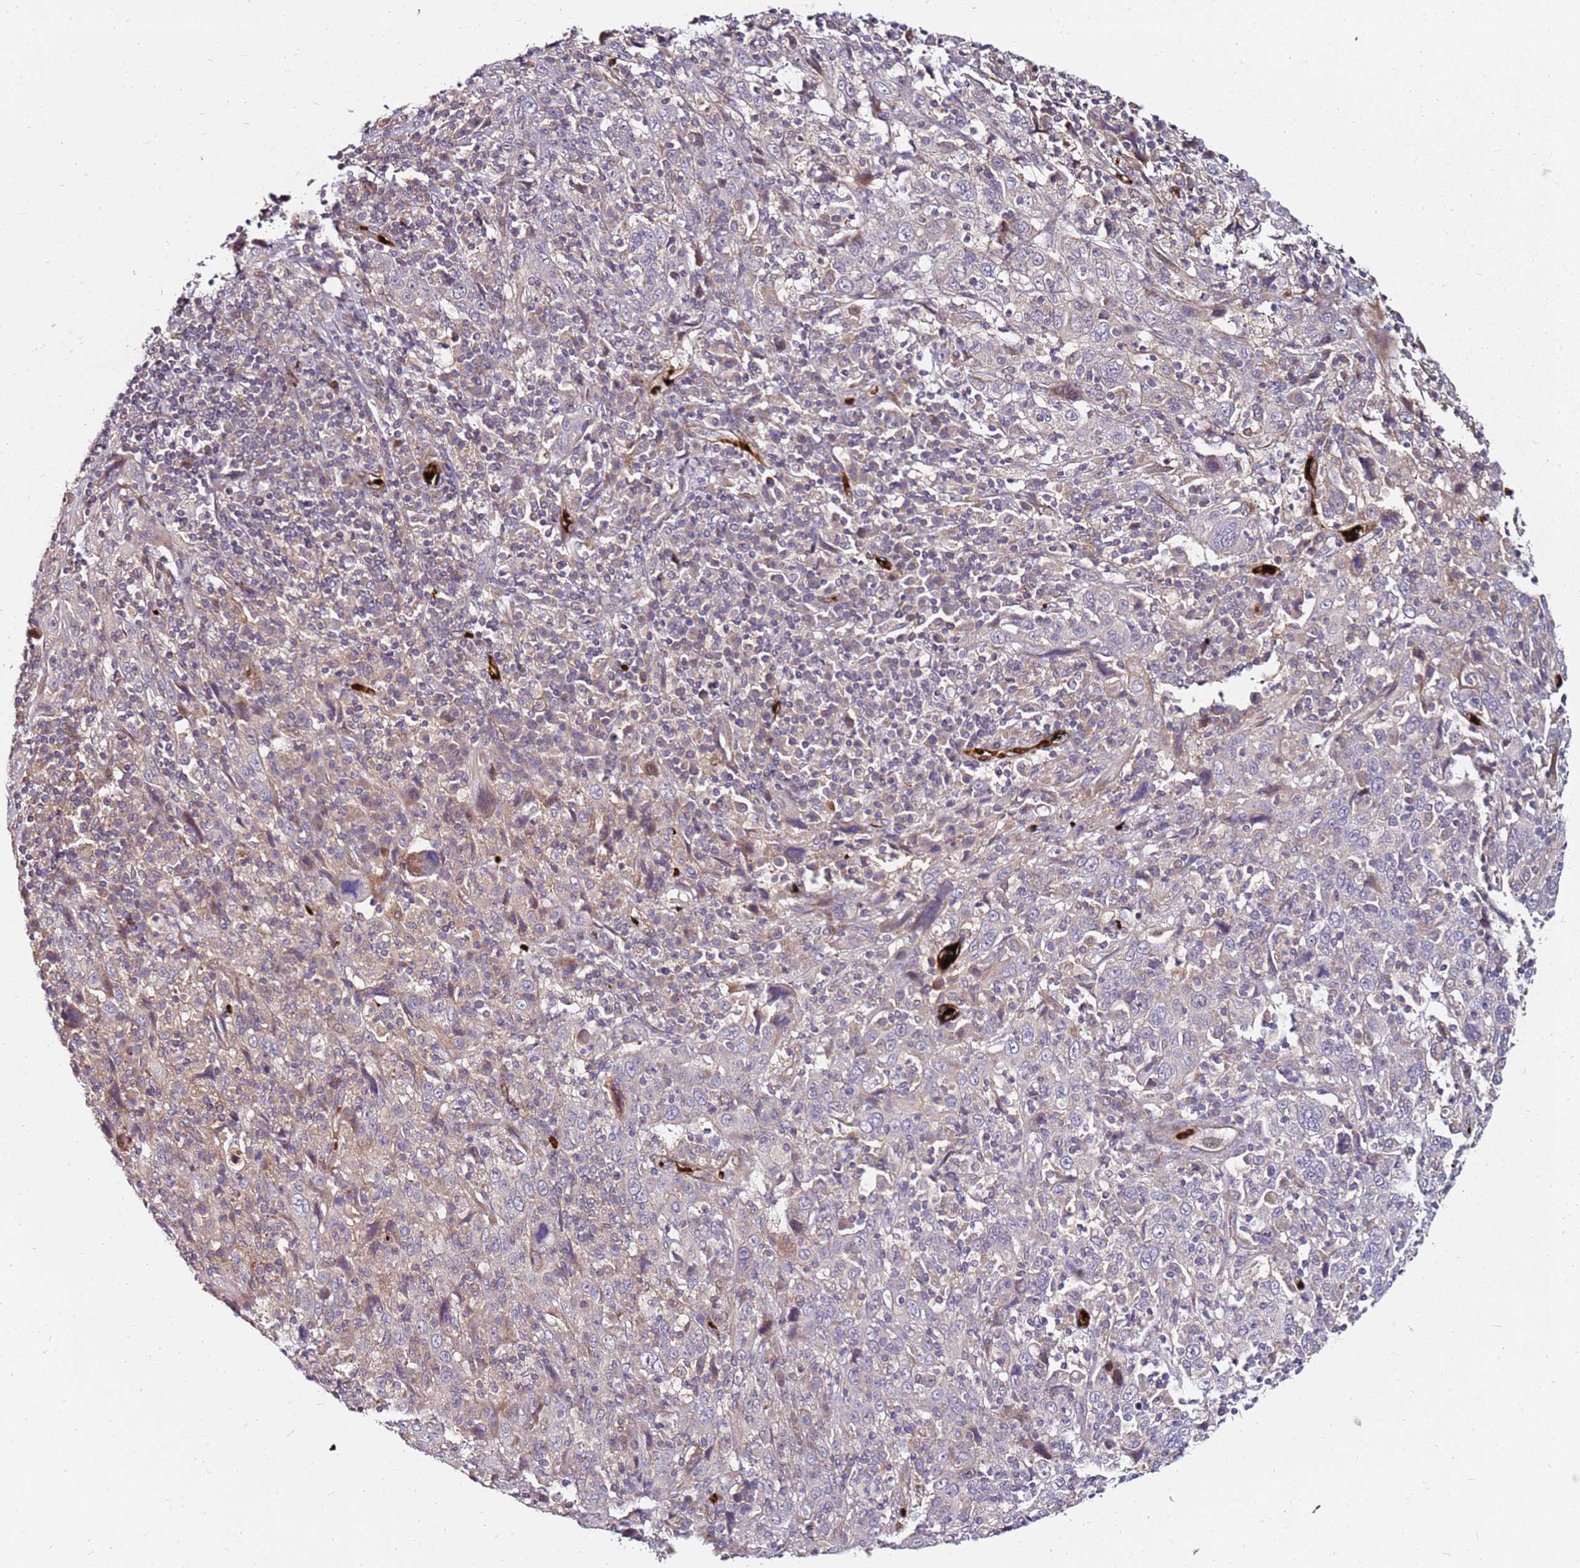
{"staining": {"intensity": "weak", "quantity": "<25%", "location": "cytoplasmic/membranous"}, "tissue": "cervical cancer", "cell_type": "Tumor cells", "image_type": "cancer", "snomed": [{"axis": "morphology", "description": "Squamous cell carcinoma, NOS"}, {"axis": "topography", "description": "Cervix"}], "caption": "Tumor cells are negative for protein expression in human cervical cancer. (DAB (3,3'-diaminobenzidine) immunohistochemistry (IHC) visualized using brightfield microscopy, high magnification).", "gene": "RNF11", "patient": {"sex": "female", "age": 46}}